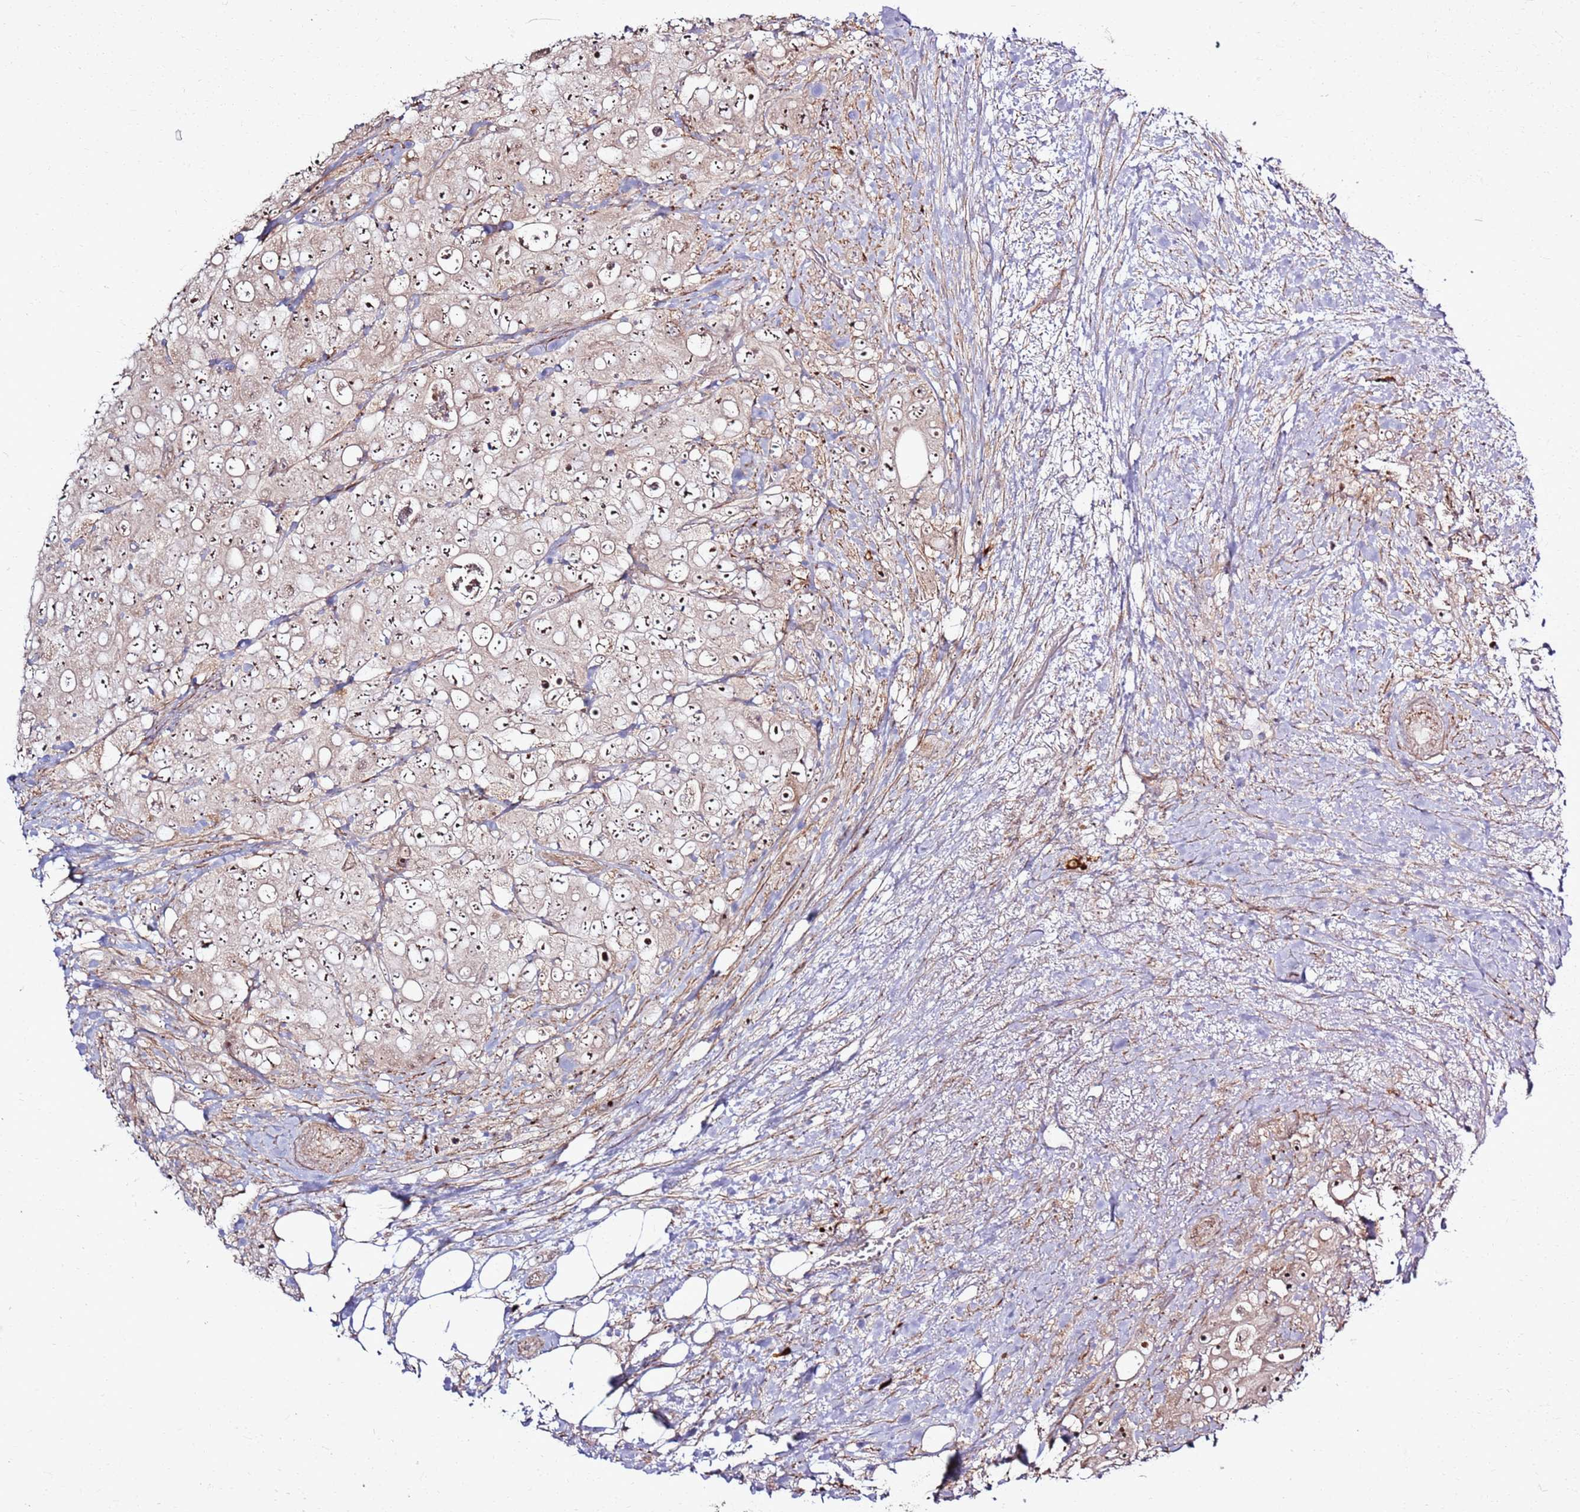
{"staining": {"intensity": "moderate", "quantity": ">75%", "location": "nuclear"}, "tissue": "colorectal cancer", "cell_type": "Tumor cells", "image_type": "cancer", "snomed": [{"axis": "morphology", "description": "Adenocarcinoma, NOS"}, {"axis": "topography", "description": "Colon"}], "caption": "Human adenocarcinoma (colorectal) stained with a brown dye exhibits moderate nuclear positive expression in about >75% of tumor cells.", "gene": "CNPY1", "patient": {"sex": "female", "age": 46}}